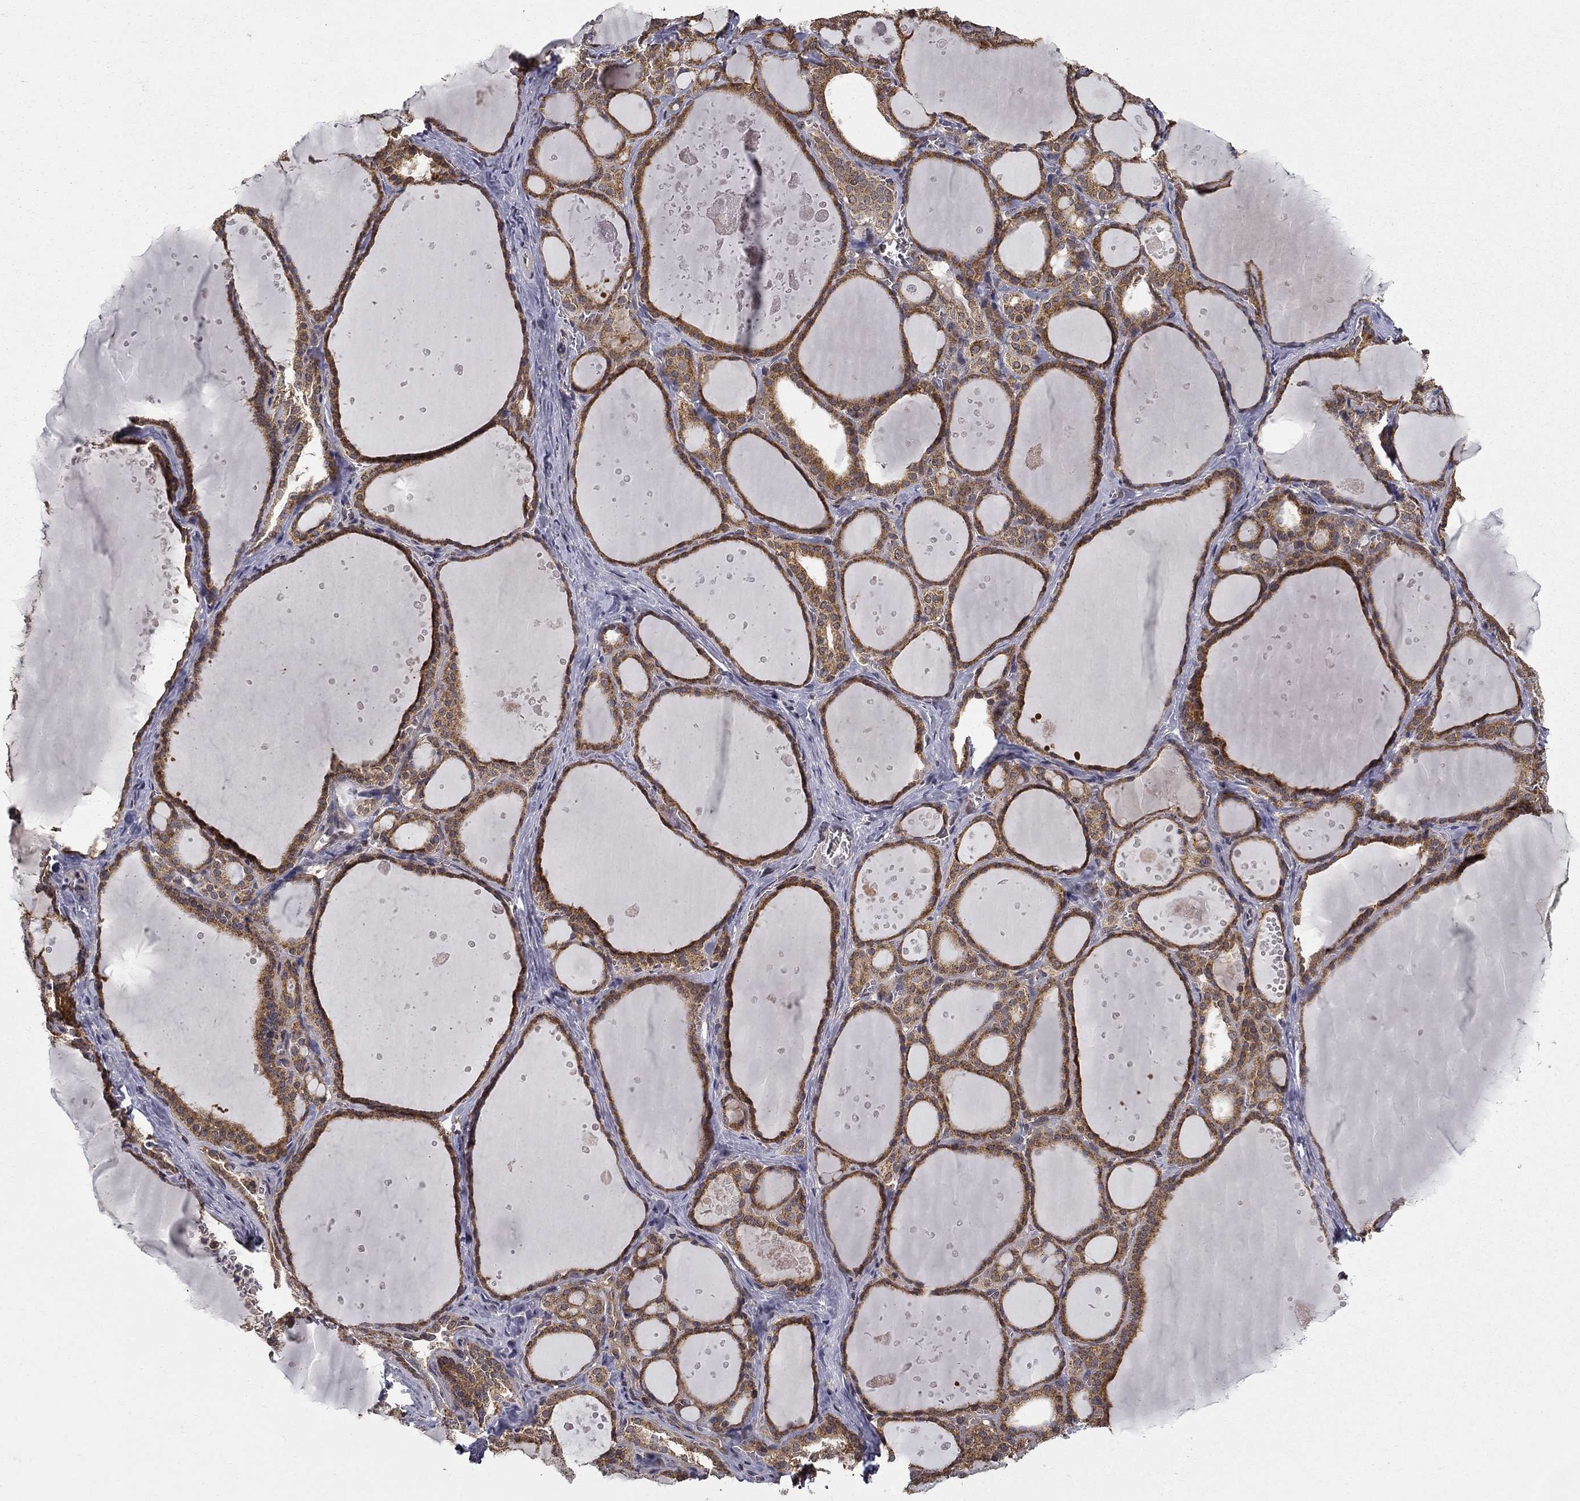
{"staining": {"intensity": "moderate", "quantity": ">75%", "location": "cytoplasmic/membranous"}, "tissue": "thyroid gland", "cell_type": "Glandular cells", "image_type": "normal", "snomed": [{"axis": "morphology", "description": "Normal tissue, NOS"}, {"axis": "topography", "description": "Thyroid gland"}], "caption": "The immunohistochemical stain shows moderate cytoplasmic/membranous expression in glandular cells of unremarkable thyroid gland. The staining is performed using DAB (3,3'-diaminobenzidine) brown chromogen to label protein expression. The nuclei are counter-stained blue using hematoxylin.", "gene": "SLC2A13", "patient": {"sex": "male", "age": 63}}